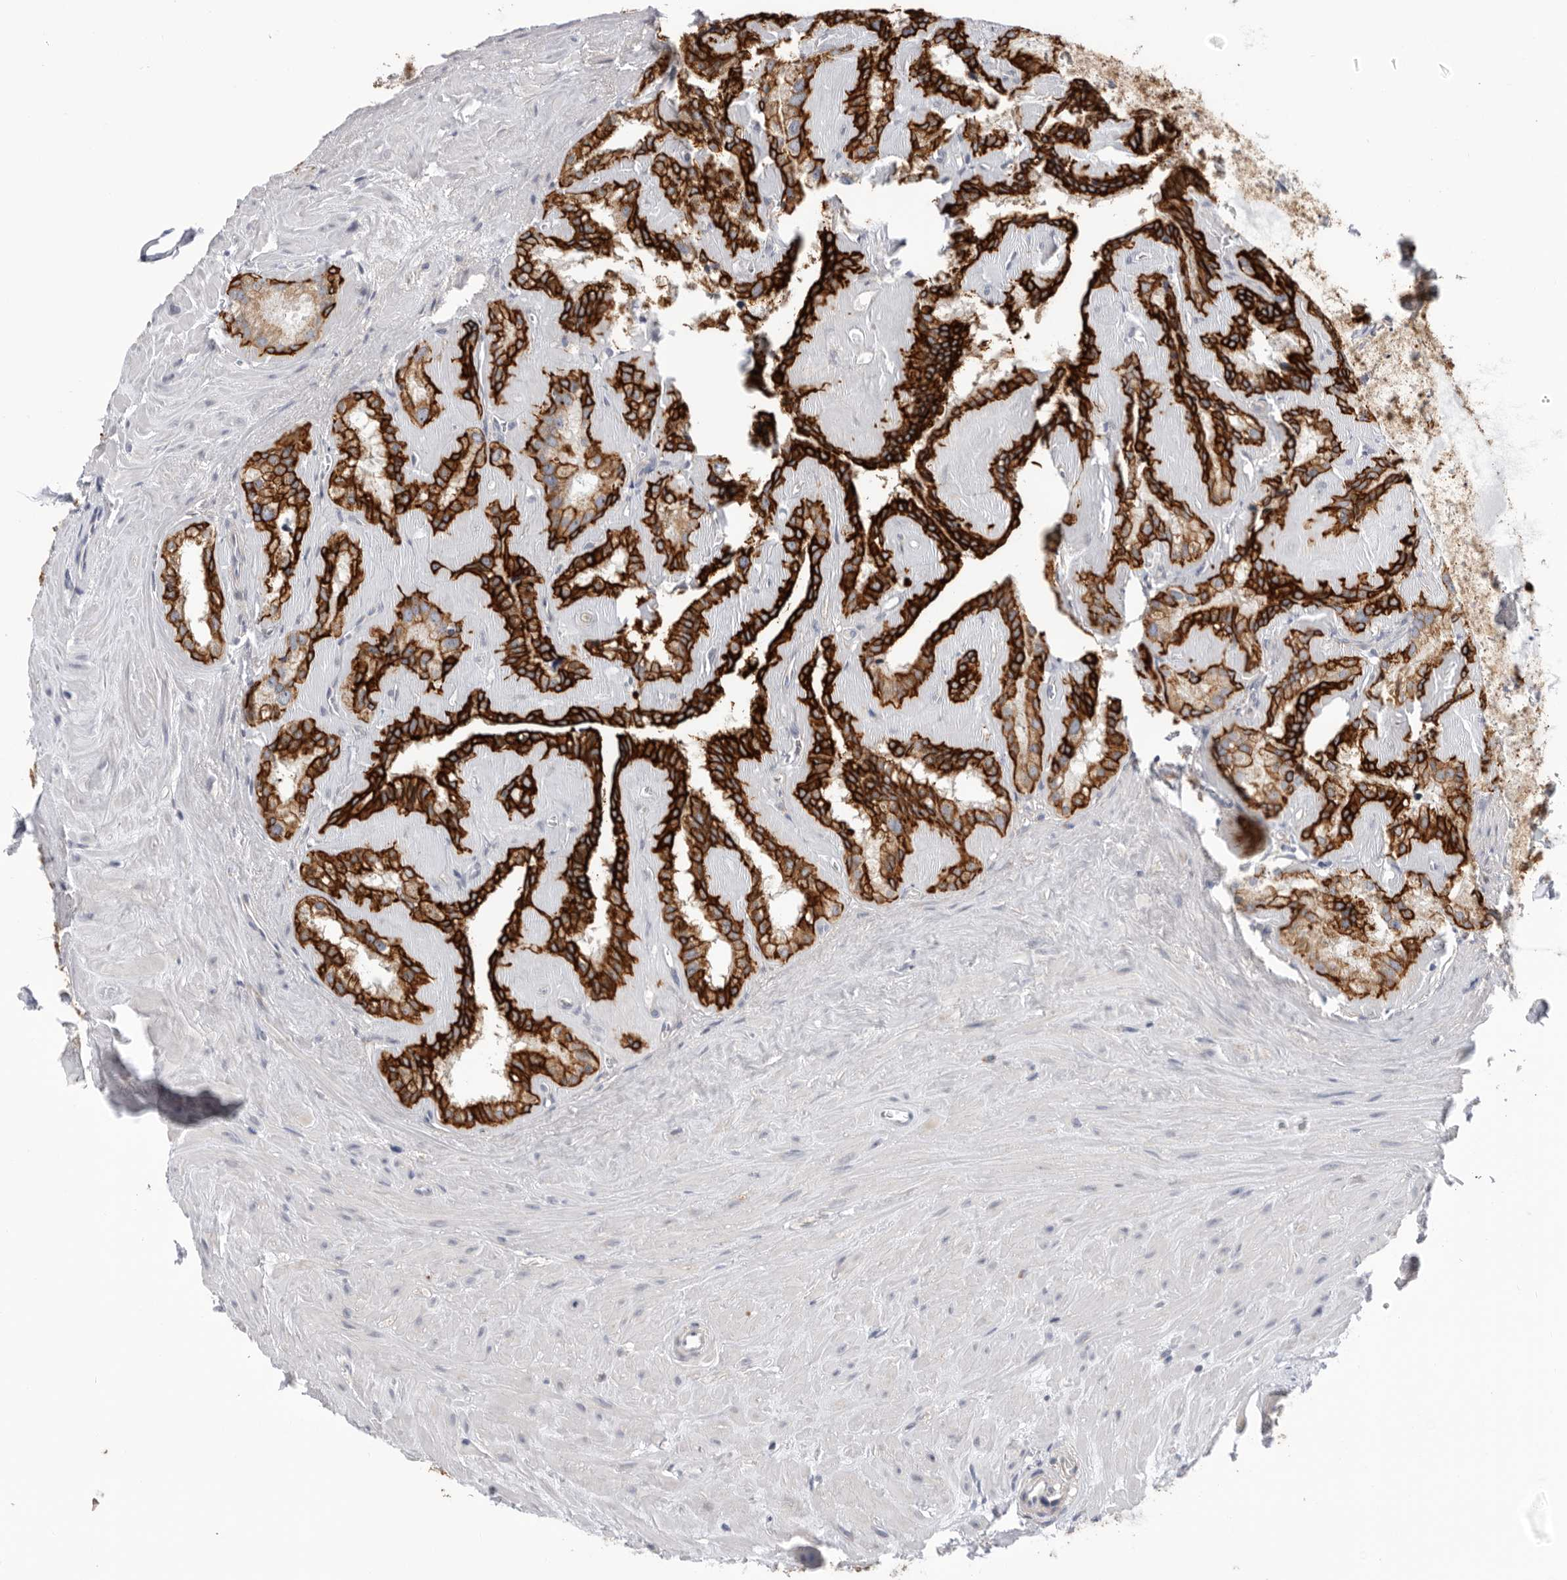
{"staining": {"intensity": "strong", "quantity": ">75%", "location": "cytoplasmic/membranous"}, "tissue": "seminal vesicle", "cell_type": "Glandular cells", "image_type": "normal", "snomed": [{"axis": "morphology", "description": "Normal tissue, NOS"}, {"axis": "topography", "description": "Prostate"}, {"axis": "topography", "description": "Seminal veicle"}], "caption": "Immunohistochemical staining of benign human seminal vesicle shows >75% levels of strong cytoplasmic/membranous protein positivity in approximately >75% of glandular cells. (Brightfield microscopy of DAB IHC at high magnification).", "gene": "MTFR1L", "patient": {"sex": "male", "age": 59}}